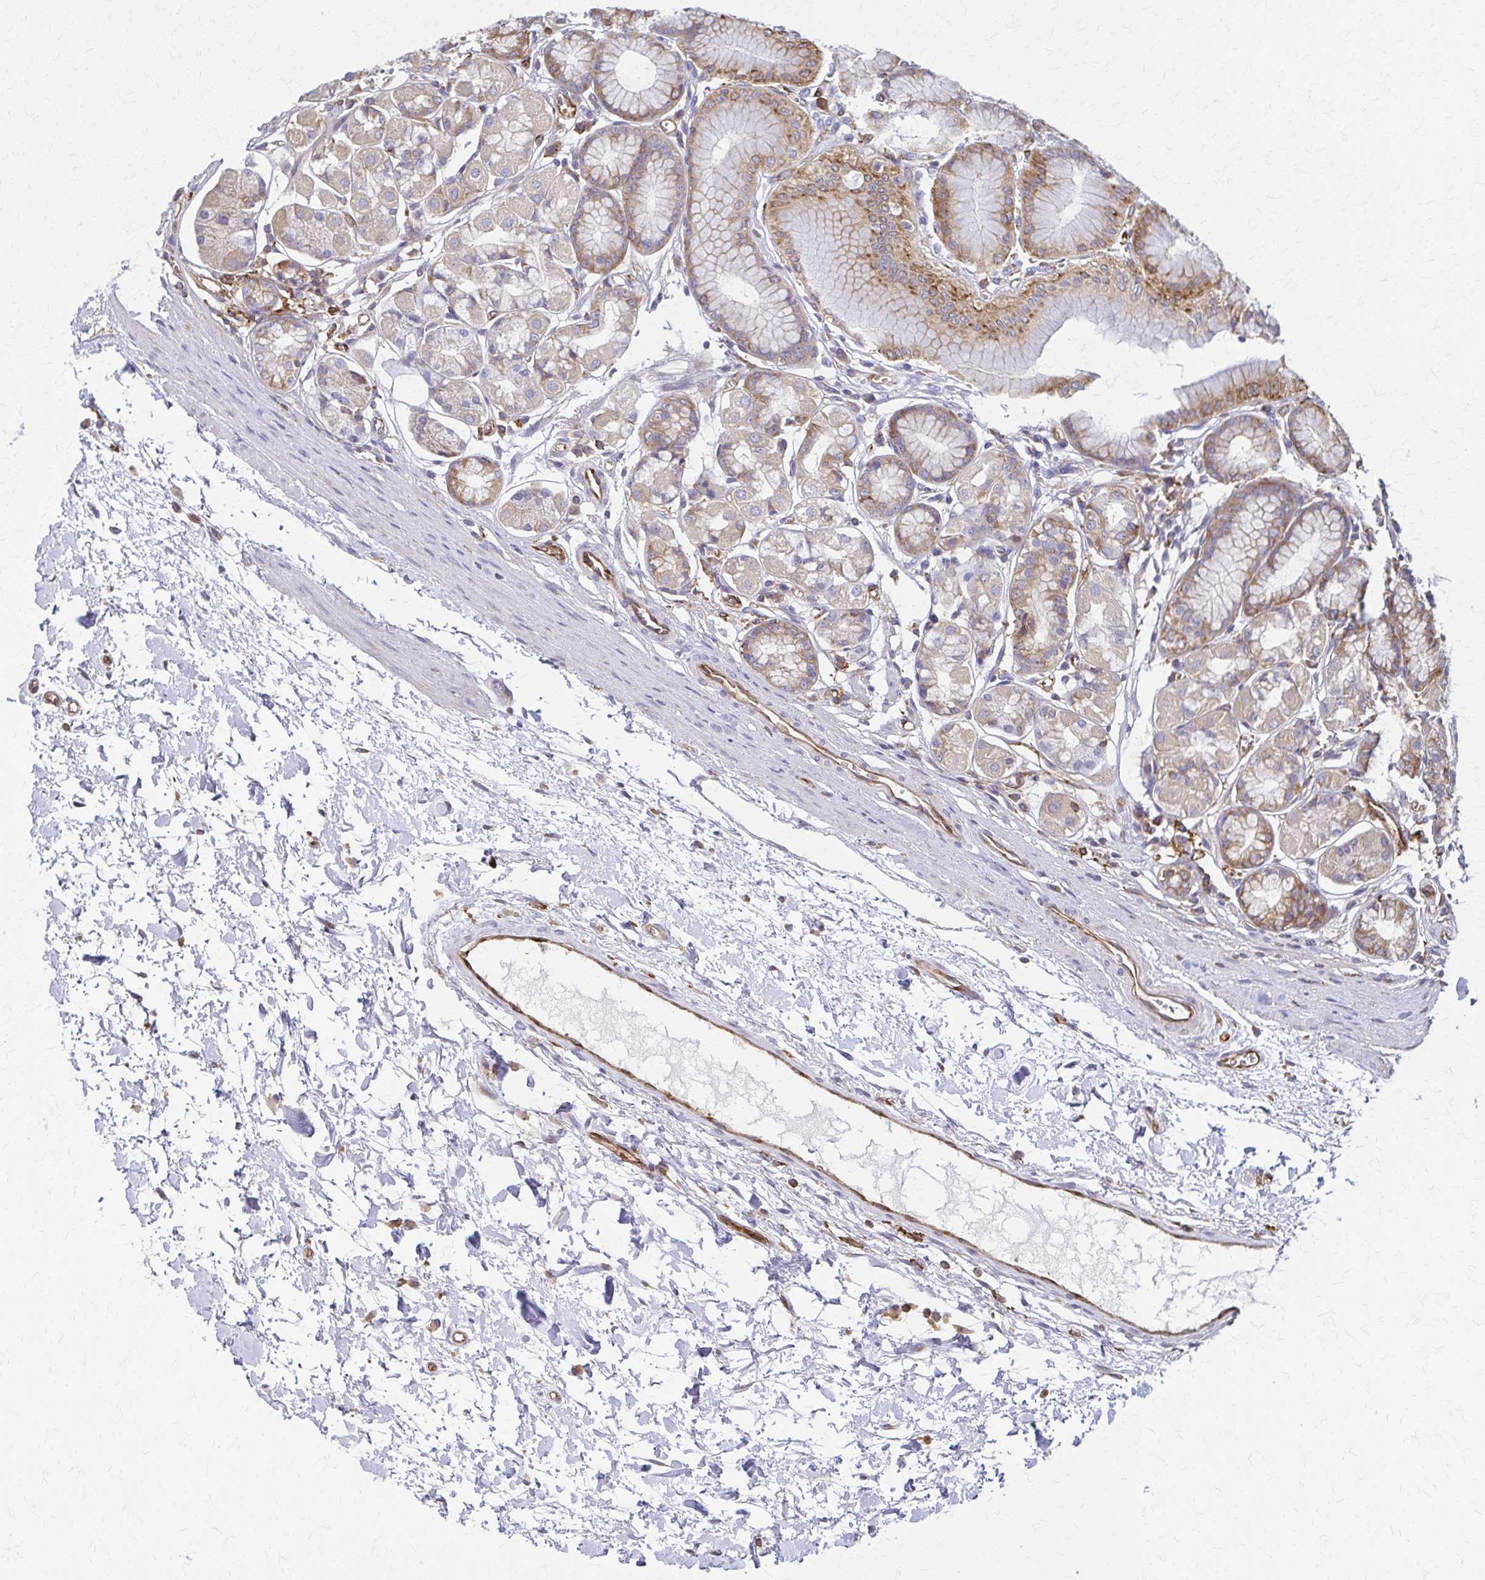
{"staining": {"intensity": "moderate", "quantity": ">75%", "location": "cytoplasmic/membranous"}, "tissue": "stomach", "cell_type": "Glandular cells", "image_type": "normal", "snomed": [{"axis": "morphology", "description": "Normal tissue, NOS"}, {"axis": "topography", "description": "Stomach"}, {"axis": "topography", "description": "Stomach, lower"}], "caption": "Immunohistochemistry photomicrograph of unremarkable stomach stained for a protein (brown), which exhibits medium levels of moderate cytoplasmic/membranous positivity in about >75% of glandular cells.", "gene": "WASF2", "patient": {"sex": "male", "age": 76}}